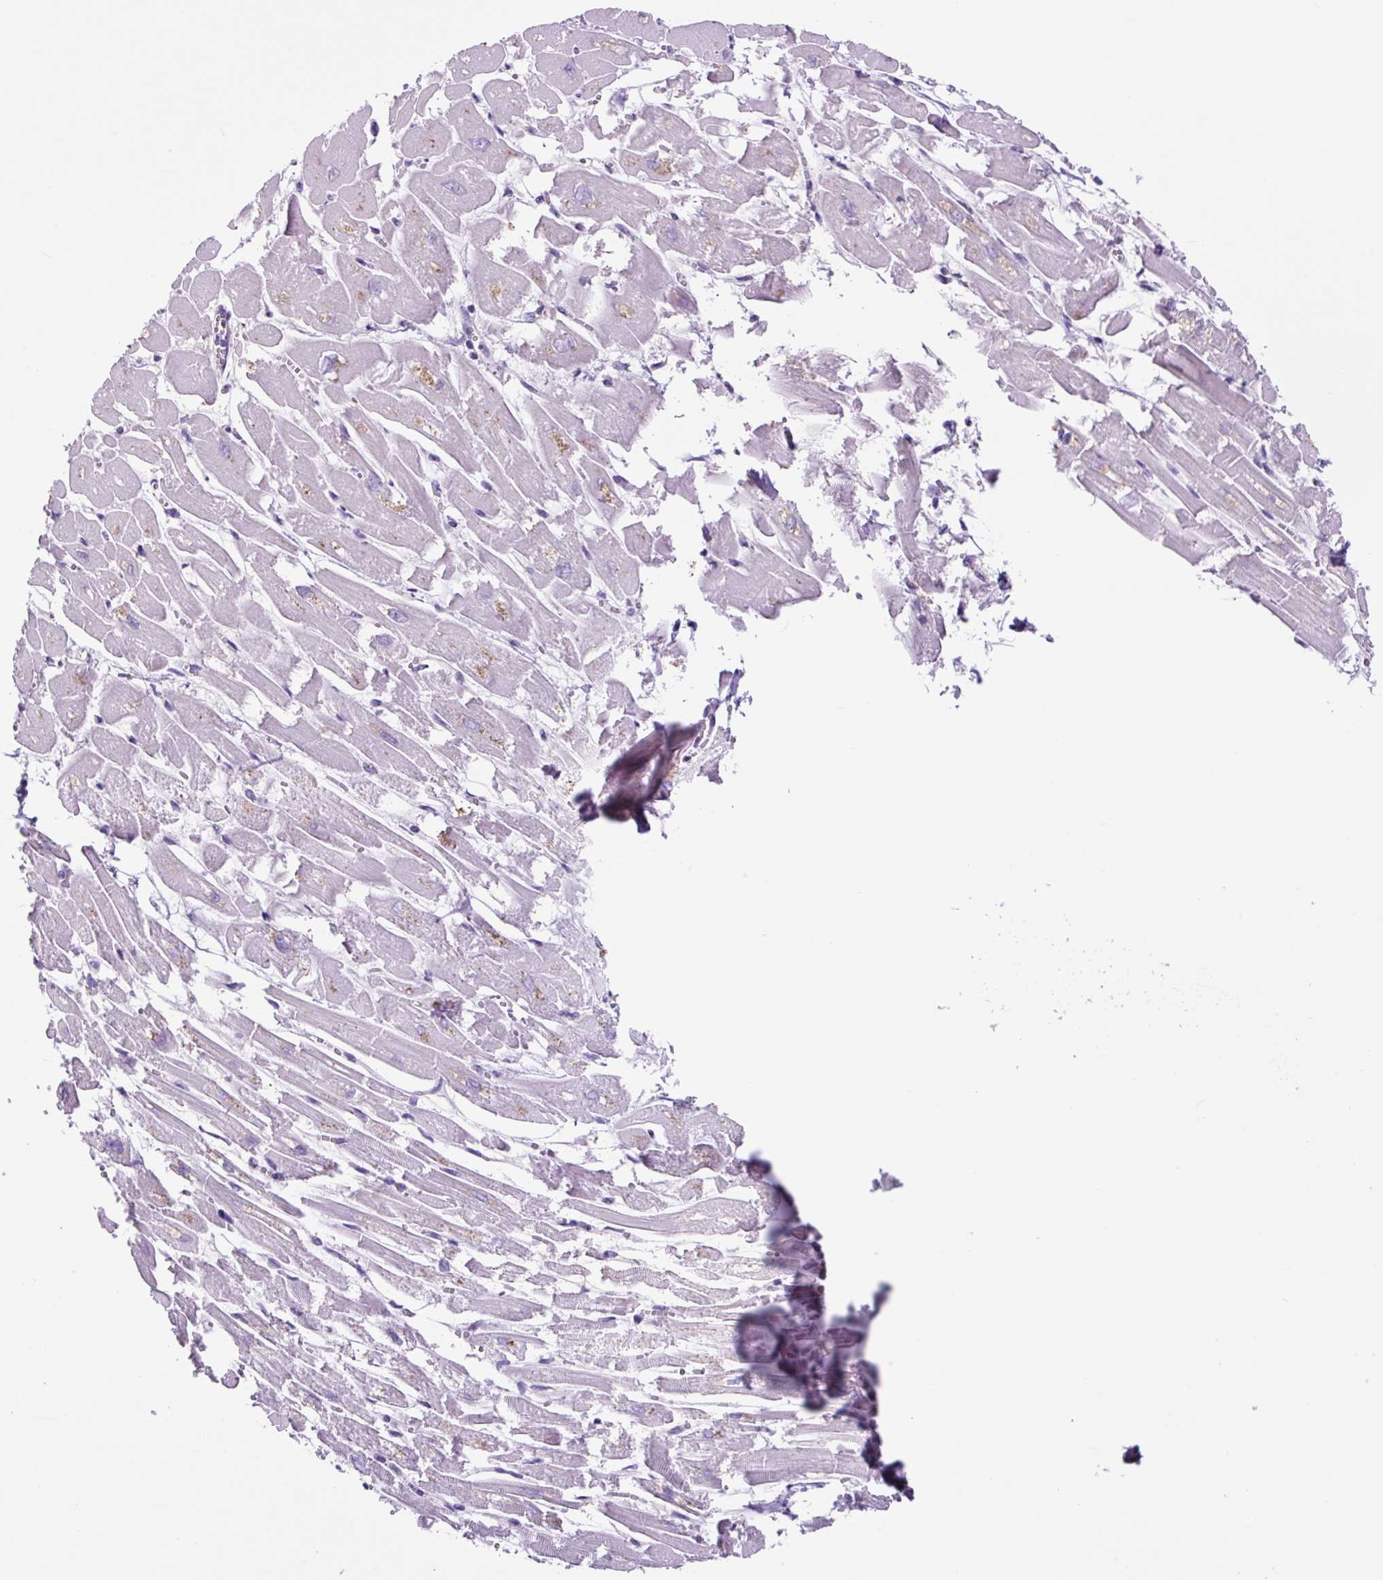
{"staining": {"intensity": "moderate", "quantity": "25%-75%", "location": "cytoplasmic/membranous"}, "tissue": "heart muscle", "cell_type": "Cardiomyocytes", "image_type": "normal", "snomed": [{"axis": "morphology", "description": "Normal tissue, NOS"}, {"axis": "topography", "description": "Heart"}], "caption": "This histopathology image exhibits benign heart muscle stained with IHC to label a protein in brown. The cytoplasmic/membranous of cardiomyocytes show moderate positivity for the protein. Nuclei are counter-stained blue.", "gene": "GORASP1", "patient": {"sex": "male", "age": 54}}